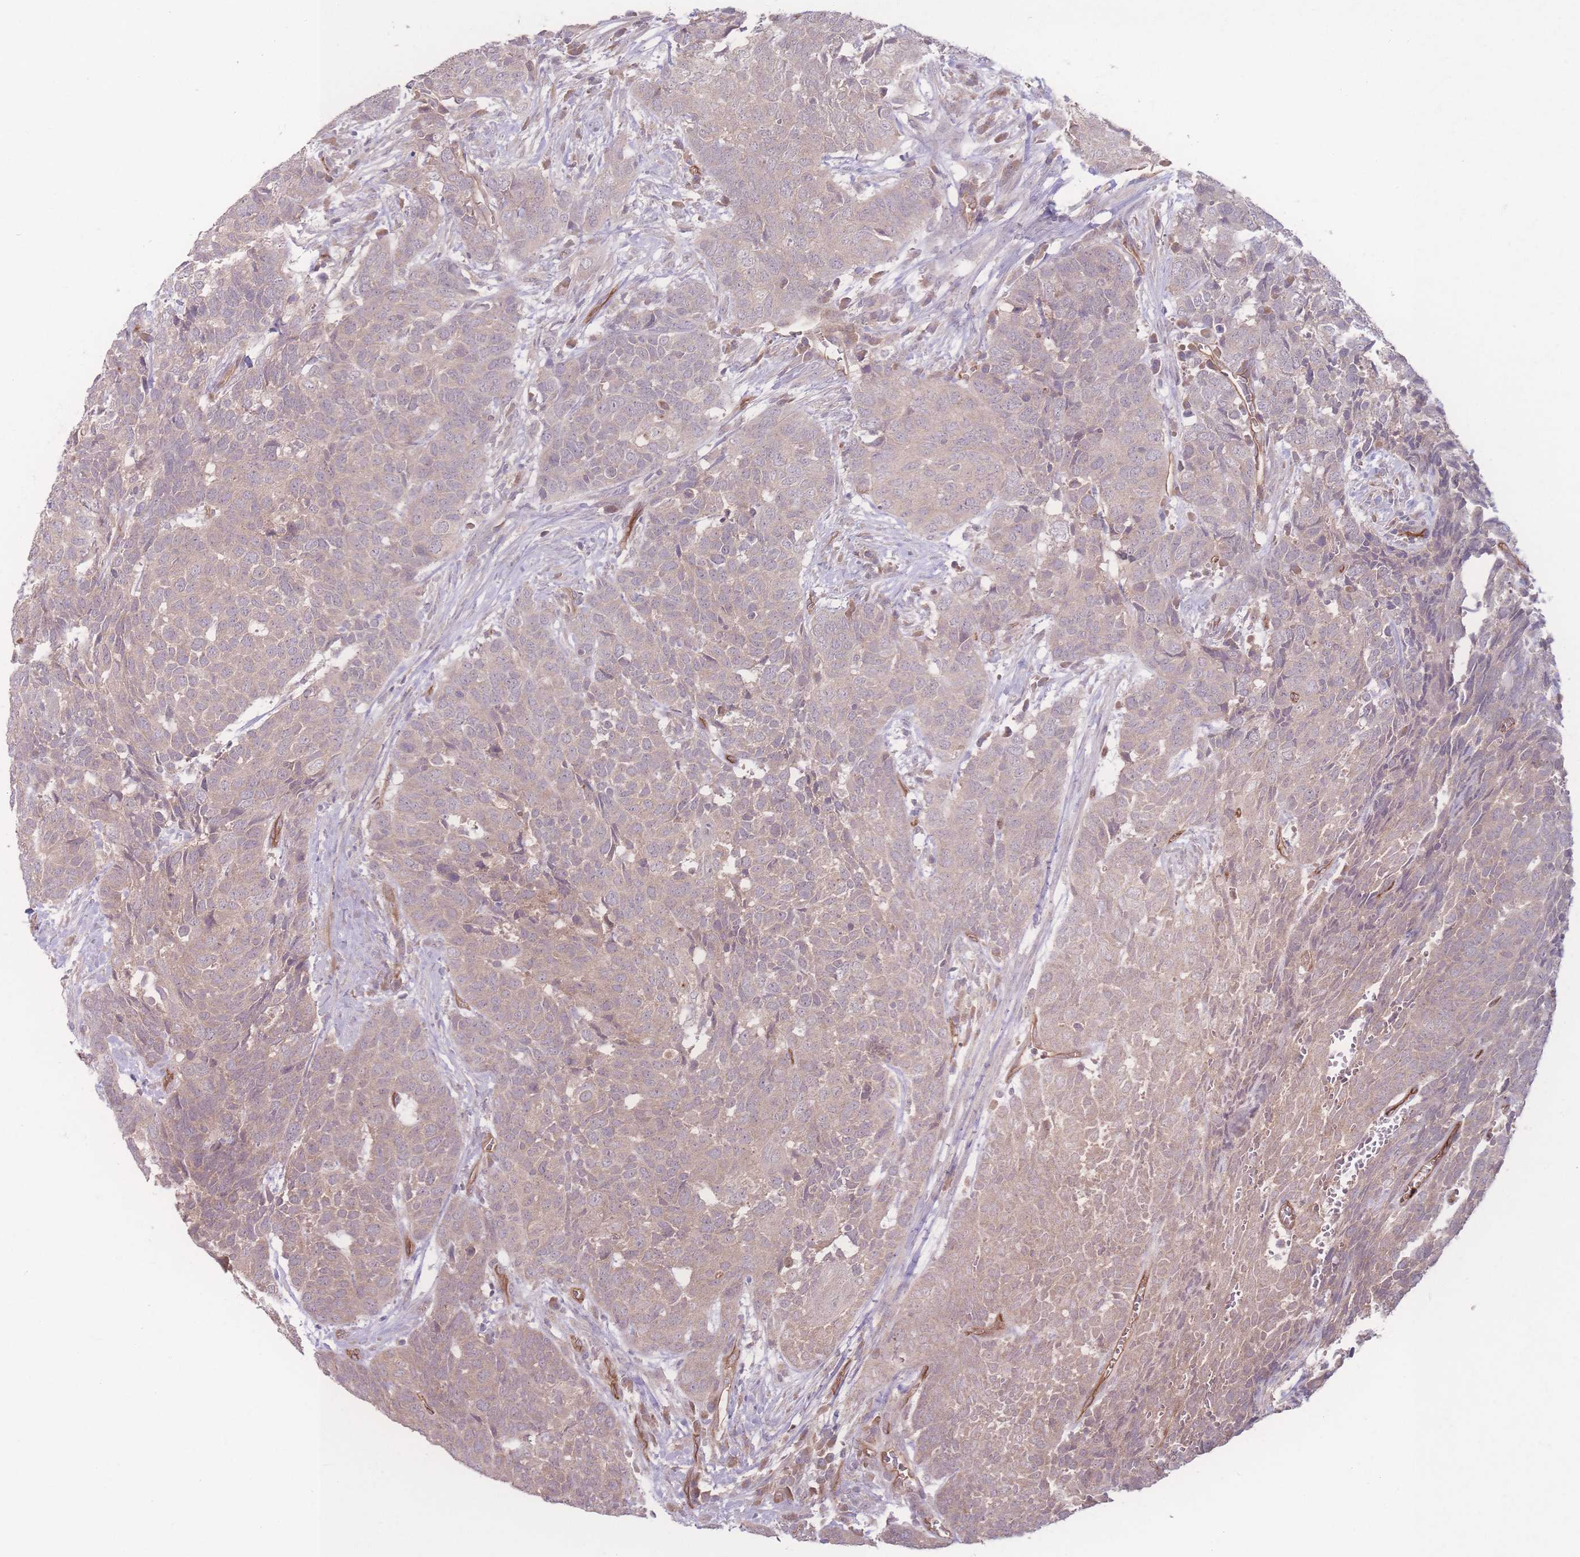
{"staining": {"intensity": "weak", "quantity": ">75%", "location": "cytoplasmic/membranous"}, "tissue": "head and neck cancer", "cell_type": "Tumor cells", "image_type": "cancer", "snomed": [{"axis": "morphology", "description": "Squamous cell carcinoma, NOS"}, {"axis": "topography", "description": "Head-Neck"}], "caption": "Immunohistochemical staining of head and neck cancer (squamous cell carcinoma) demonstrates weak cytoplasmic/membranous protein expression in about >75% of tumor cells.", "gene": "INSR", "patient": {"sex": "male", "age": 66}}